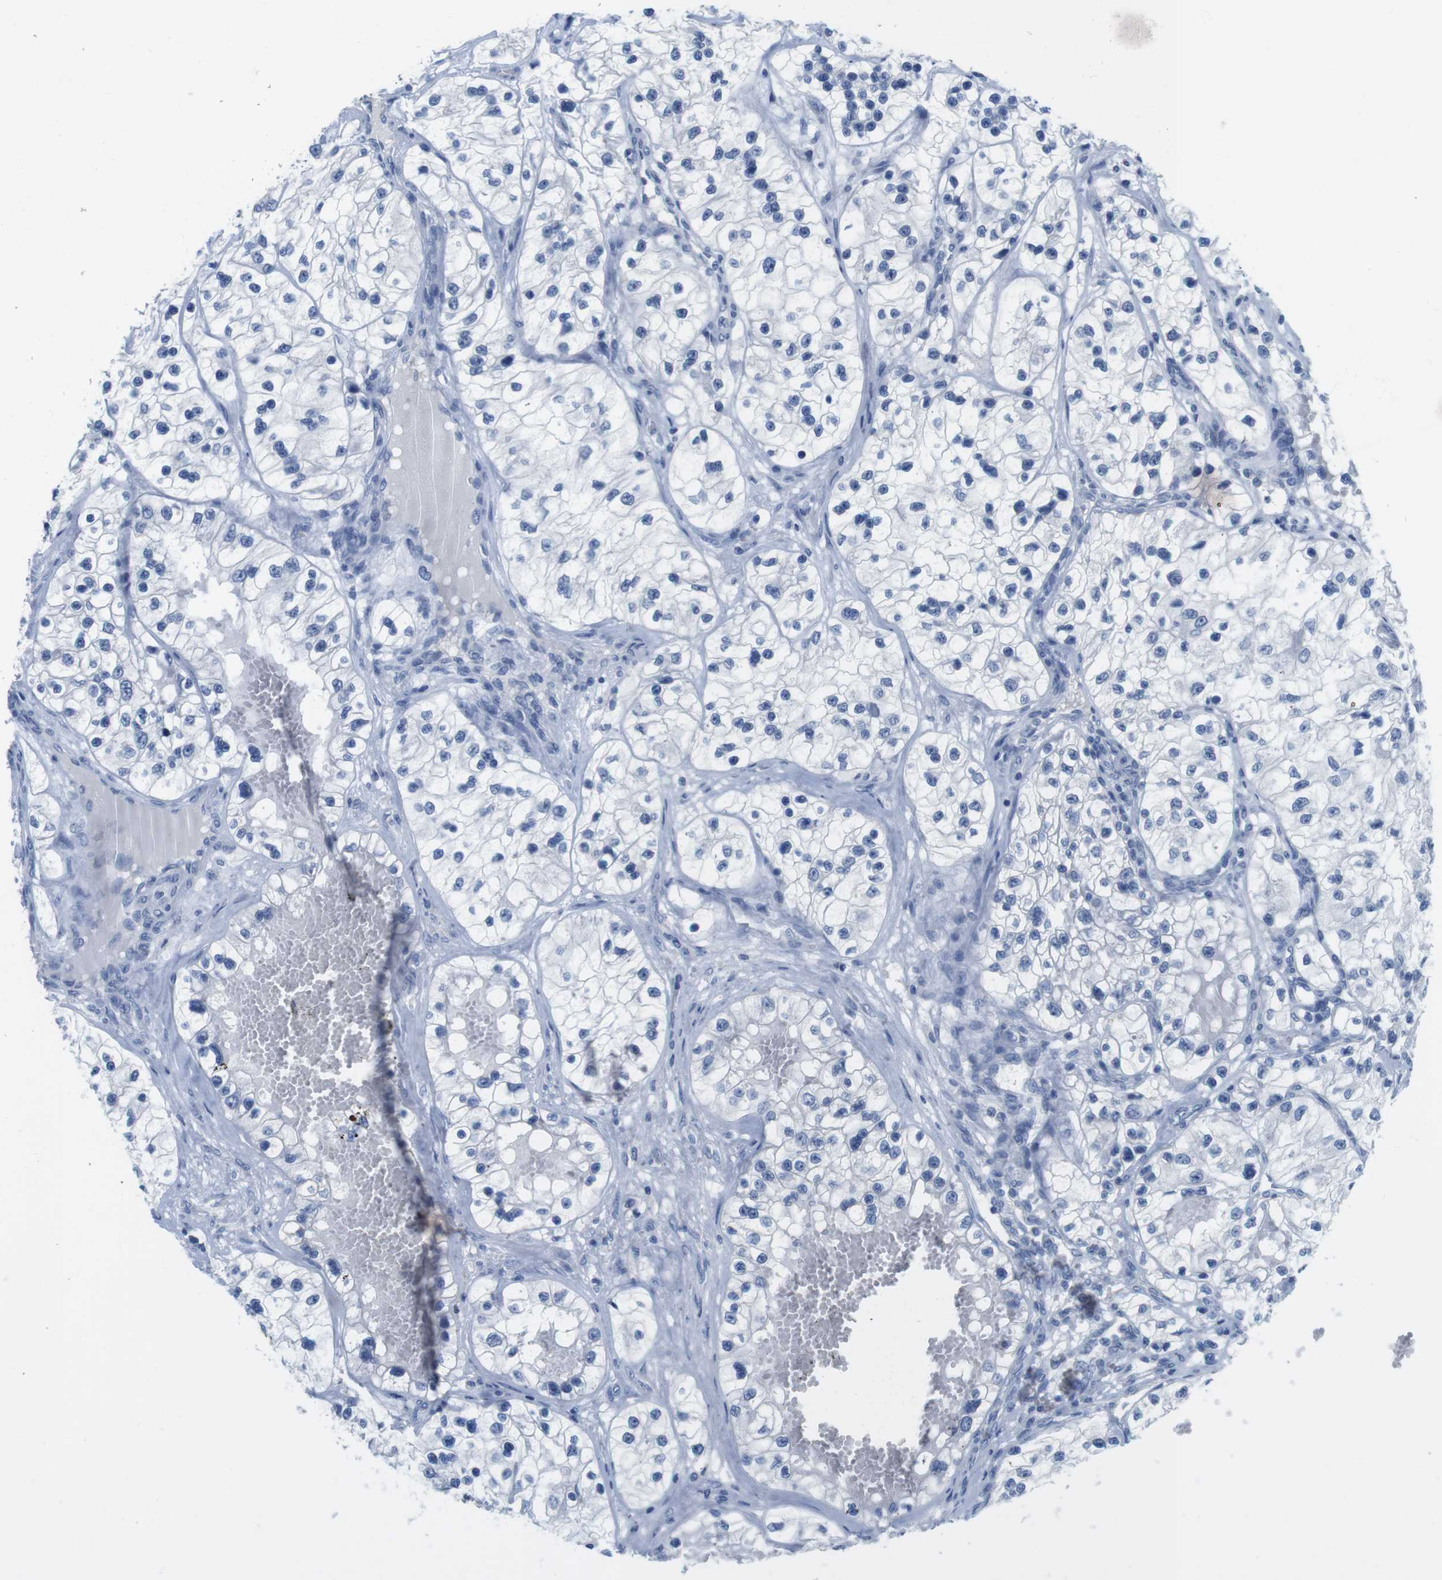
{"staining": {"intensity": "negative", "quantity": "none", "location": "none"}, "tissue": "renal cancer", "cell_type": "Tumor cells", "image_type": "cancer", "snomed": [{"axis": "morphology", "description": "Adenocarcinoma, NOS"}, {"axis": "topography", "description": "Kidney"}], "caption": "The micrograph shows no staining of tumor cells in adenocarcinoma (renal). (Brightfield microscopy of DAB immunohistochemistry (IHC) at high magnification).", "gene": "MAP6", "patient": {"sex": "female", "age": 57}}